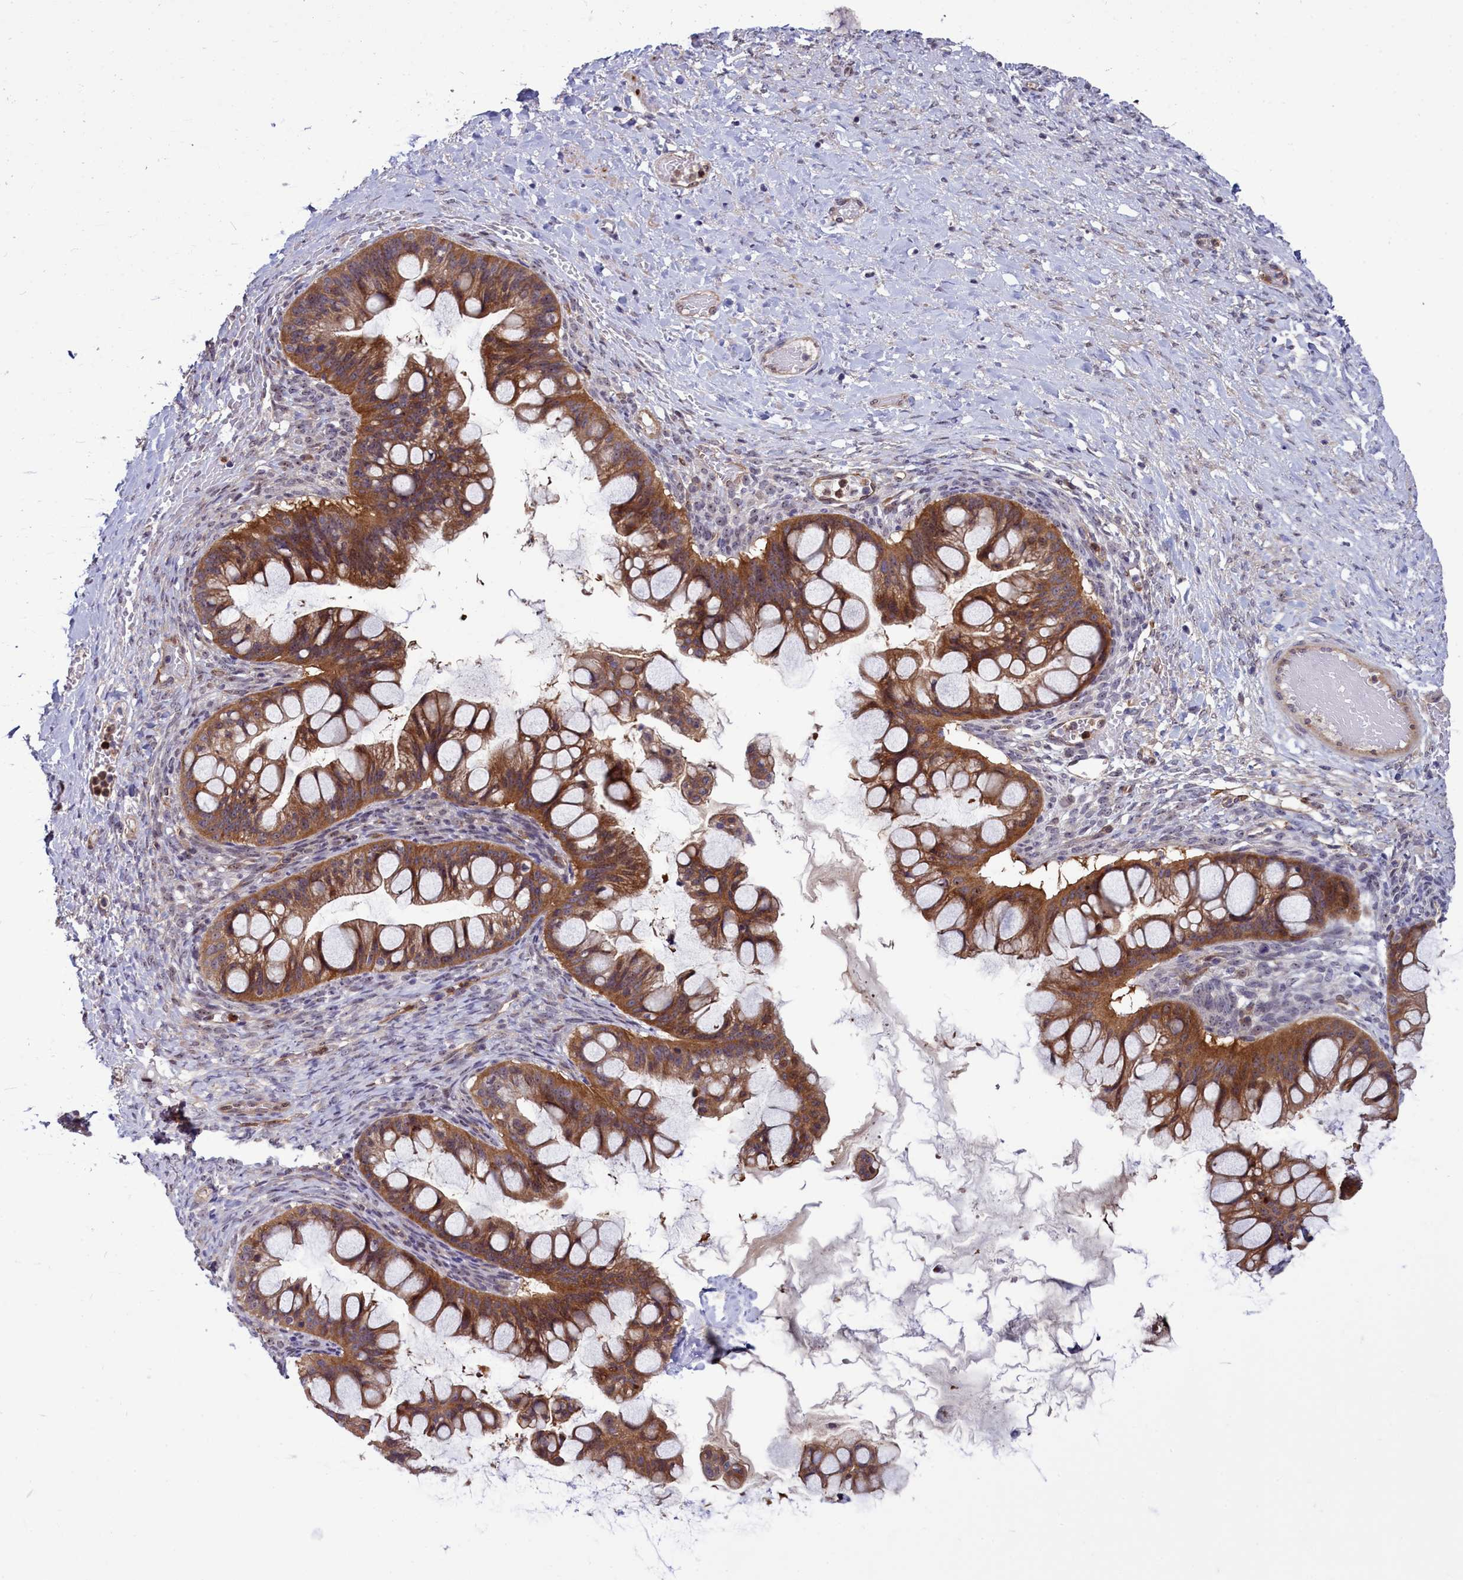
{"staining": {"intensity": "strong", "quantity": ">75%", "location": "cytoplasmic/membranous"}, "tissue": "ovarian cancer", "cell_type": "Tumor cells", "image_type": "cancer", "snomed": [{"axis": "morphology", "description": "Cystadenocarcinoma, mucinous, NOS"}, {"axis": "topography", "description": "Ovary"}], "caption": "Strong cytoplasmic/membranous positivity is present in about >75% of tumor cells in ovarian cancer.", "gene": "BCAR1", "patient": {"sex": "female", "age": 73}}